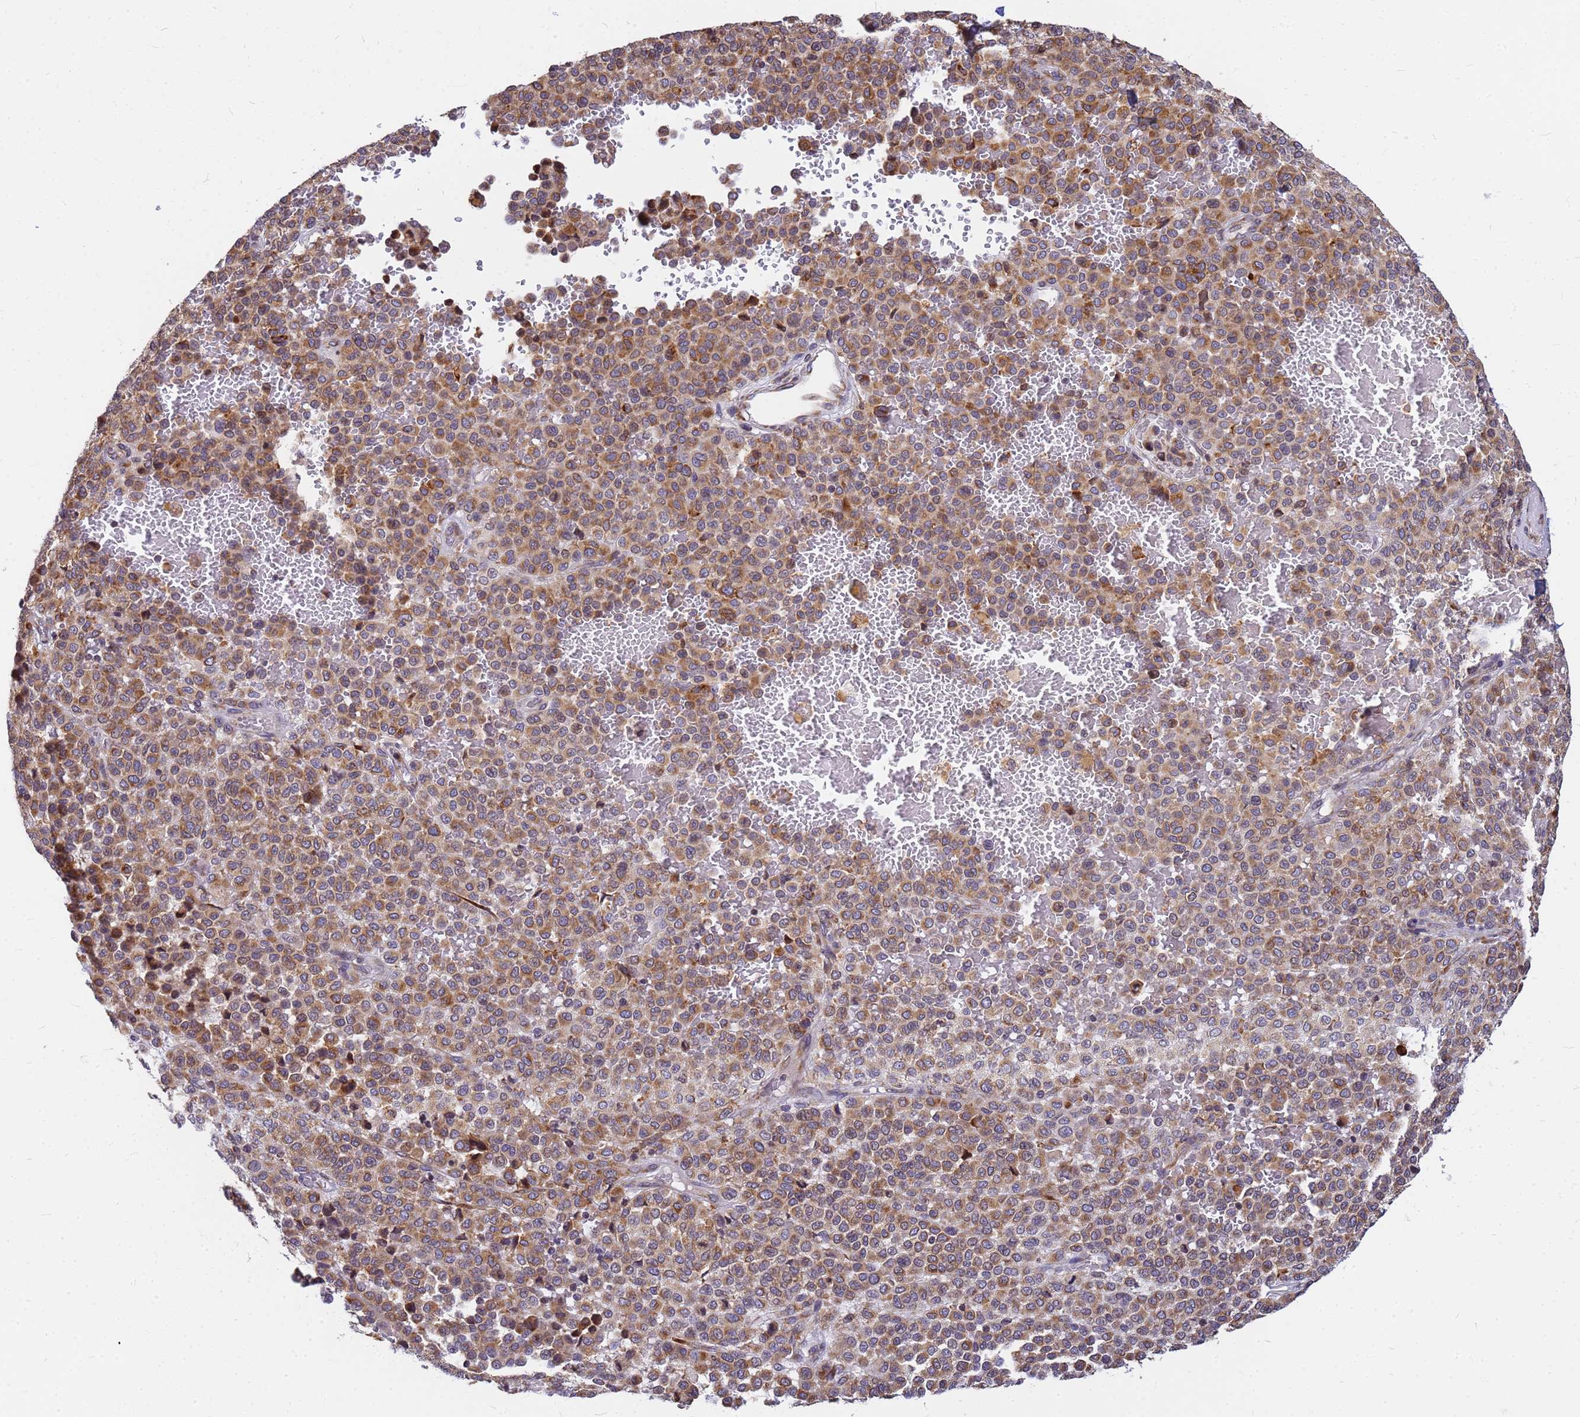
{"staining": {"intensity": "moderate", "quantity": ">75%", "location": "cytoplasmic/membranous"}, "tissue": "melanoma", "cell_type": "Tumor cells", "image_type": "cancer", "snomed": [{"axis": "morphology", "description": "Malignant melanoma, Metastatic site"}, {"axis": "topography", "description": "Pancreas"}], "caption": "Protein expression analysis of malignant melanoma (metastatic site) displays moderate cytoplasmic/membranous expression in about >75% of tumor cells.", "gene": "SSR4", "patient": {"sex": "female", "age": 30}}